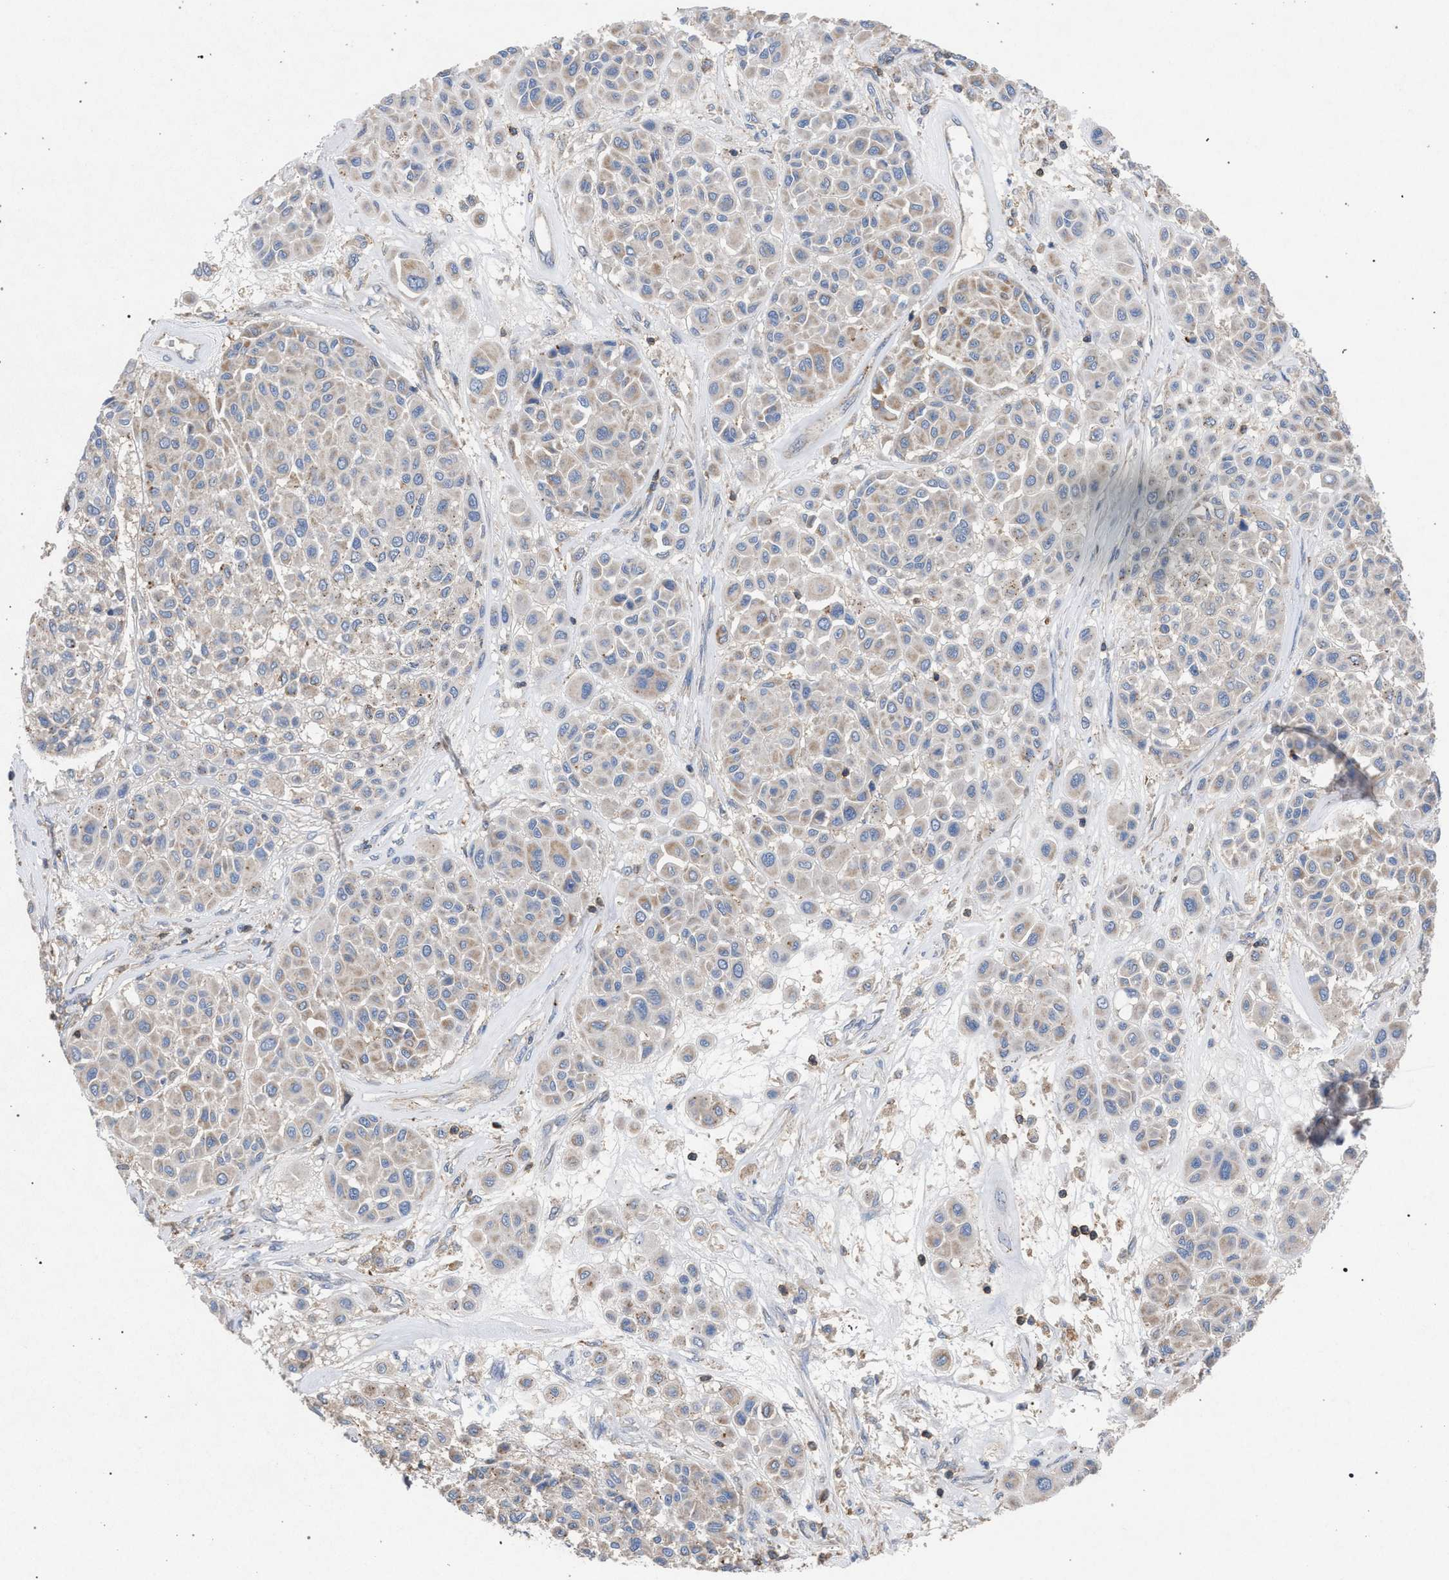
{"staining": {"intensity": "weak", "quantity": "<25%", "location": "cytoplasmic/membranous"}, "tissue": "melanoma", "cell_type": "Tumor cells", "image_type": "cancer", "snomed": [{"axis": "morphology", "description": "Malignant melanoma, Metastatic site"}, {"axis": "topography", "description": "Soft tissue"}], "caption": "A histopathology image of melanoma stained for a protein demonstrates no brown staining in tumor cells.", "gene": "VPS13A", "patient": {"sex": "male", "age": 41}}